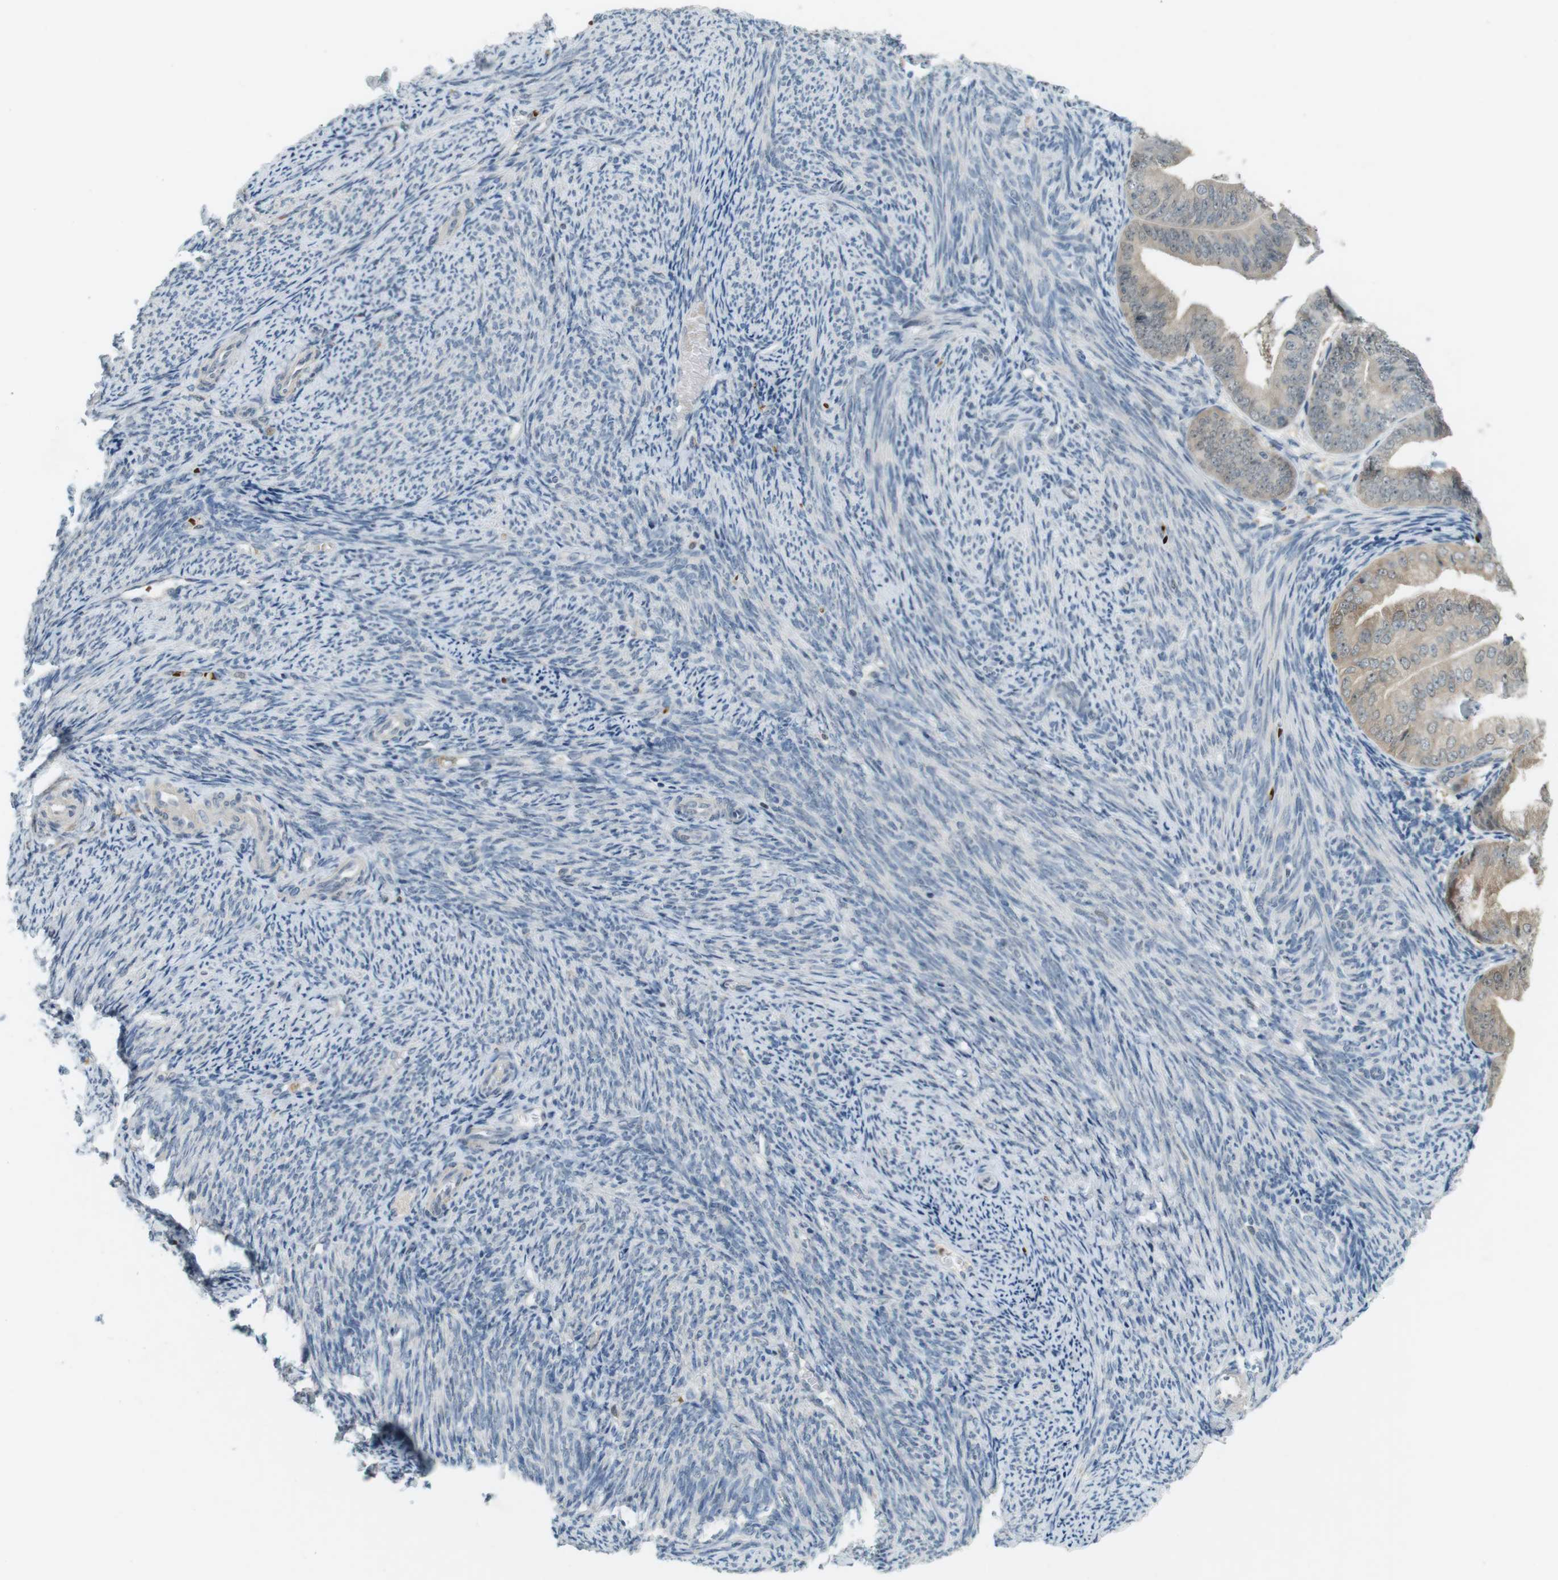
{"staining": {"intensity": "weak", "quantity": "25%-75%", "location": "cytoplasmic/membranous"}, "tissue": "endometrial cancer", "cell_type": "Tumor cells", "image_type": "cancer", "snomed": [{"axis": "morphology", "description": "Adenocarcinoma, NOS"}, {"axis": "topography", "description": "Endometrium"}], "caption": "An IHC micrograph of neoplastic tissue is shown. Protein staining in brown highlights weak cytoplasmic/membranous positivity in endometrial cancer within tumor cells.", "gene": "CDK14", "patient": {"sex": "female", "age": 63}}